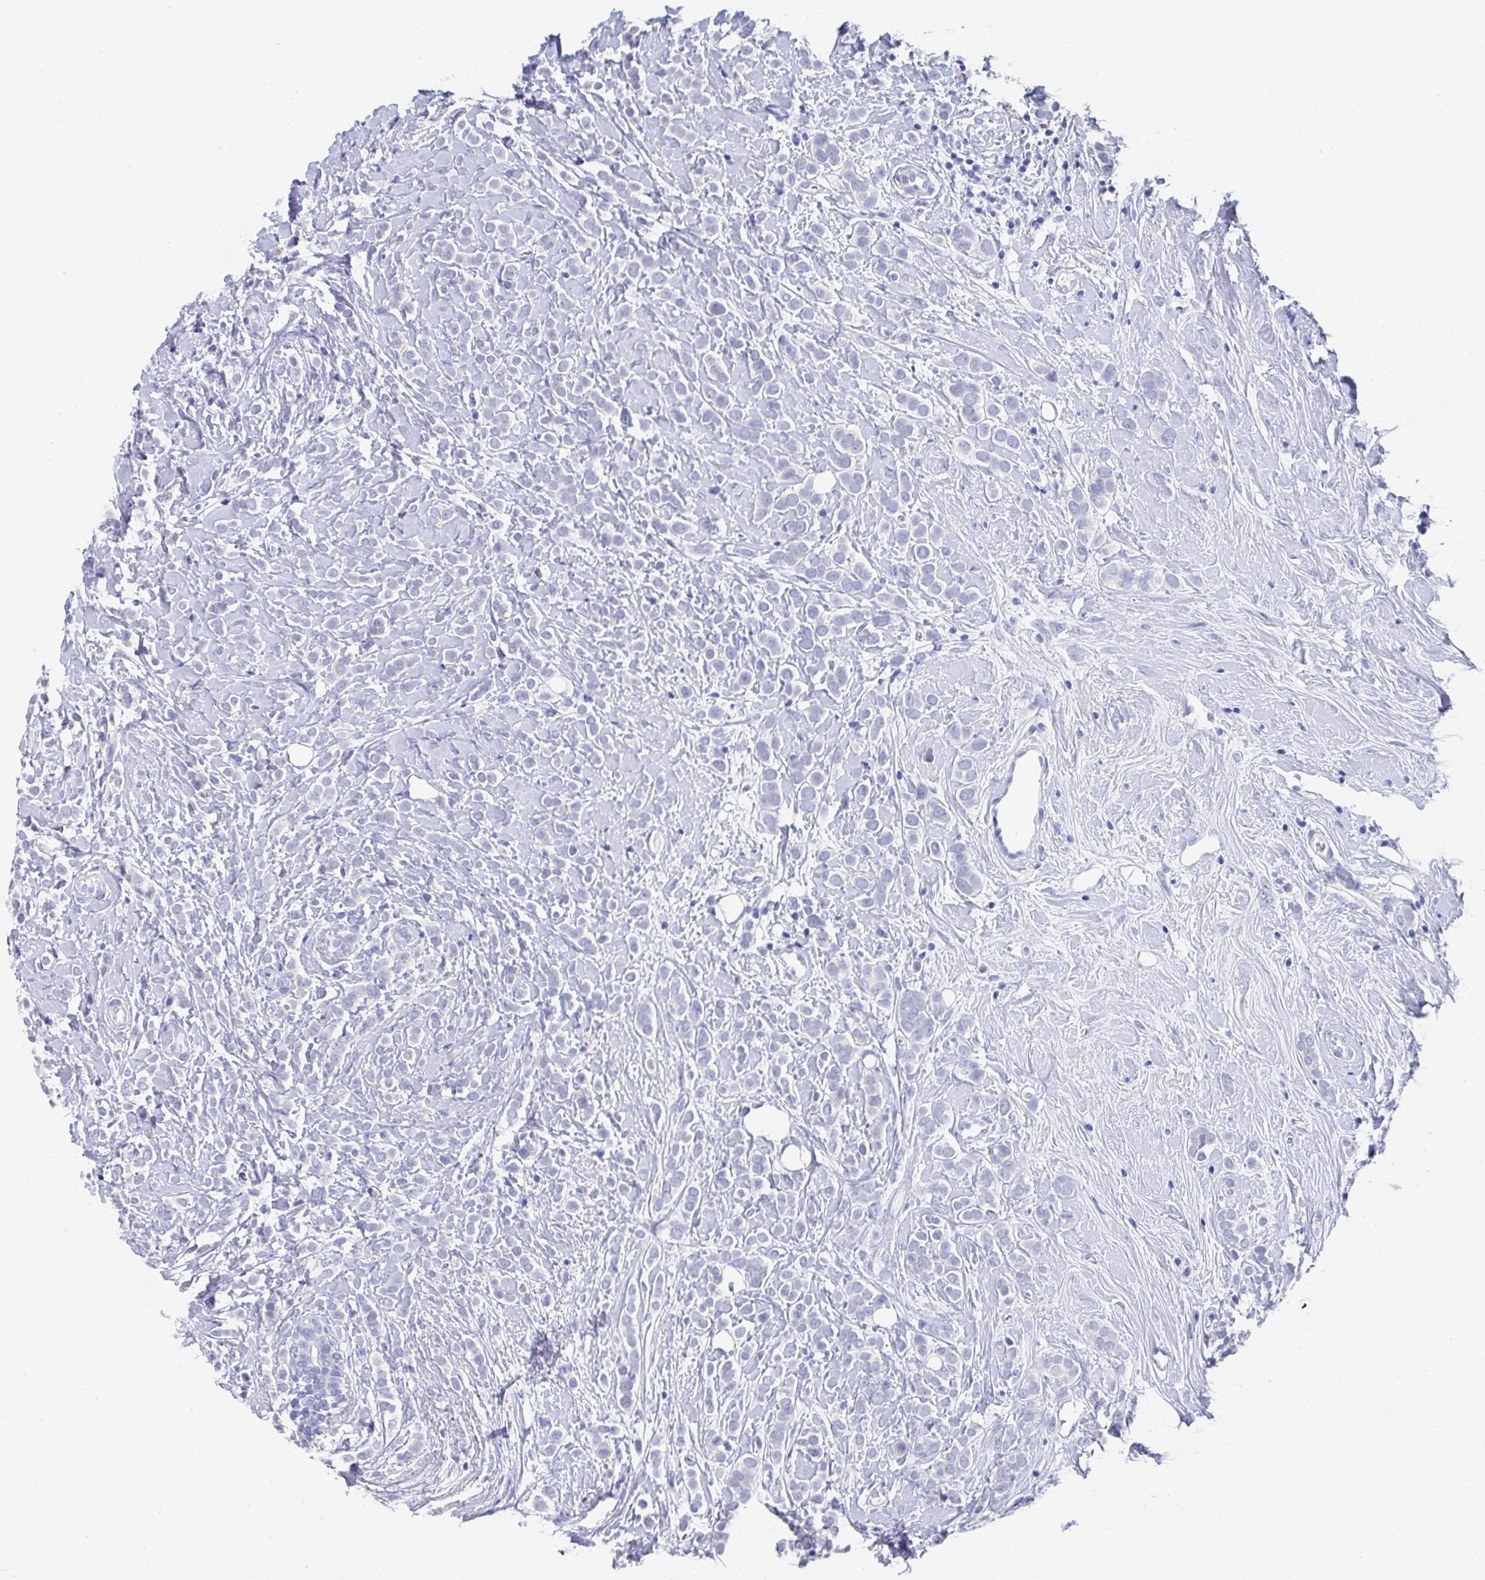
{"staining": {"intensity": "negative", "quantity": "none", "location": "none"}, "tissue": "breast cancer", "cell_type": "Tumor cells", "image_type": "cancer", "snomed": [{"axis": "morphology", "description": "Lobular carcinoma"}, {"axis": "topography", "description": "Breast"}], "caption": "This image is of breast lobular carcinoma stained with immunohistochemistry to label a protein in brown with the nuclei are counter-stained blue. There is no expression in tumor cells.", "gene": "TNFRSF8", "patient": {"sex": "female", "age": 49}}